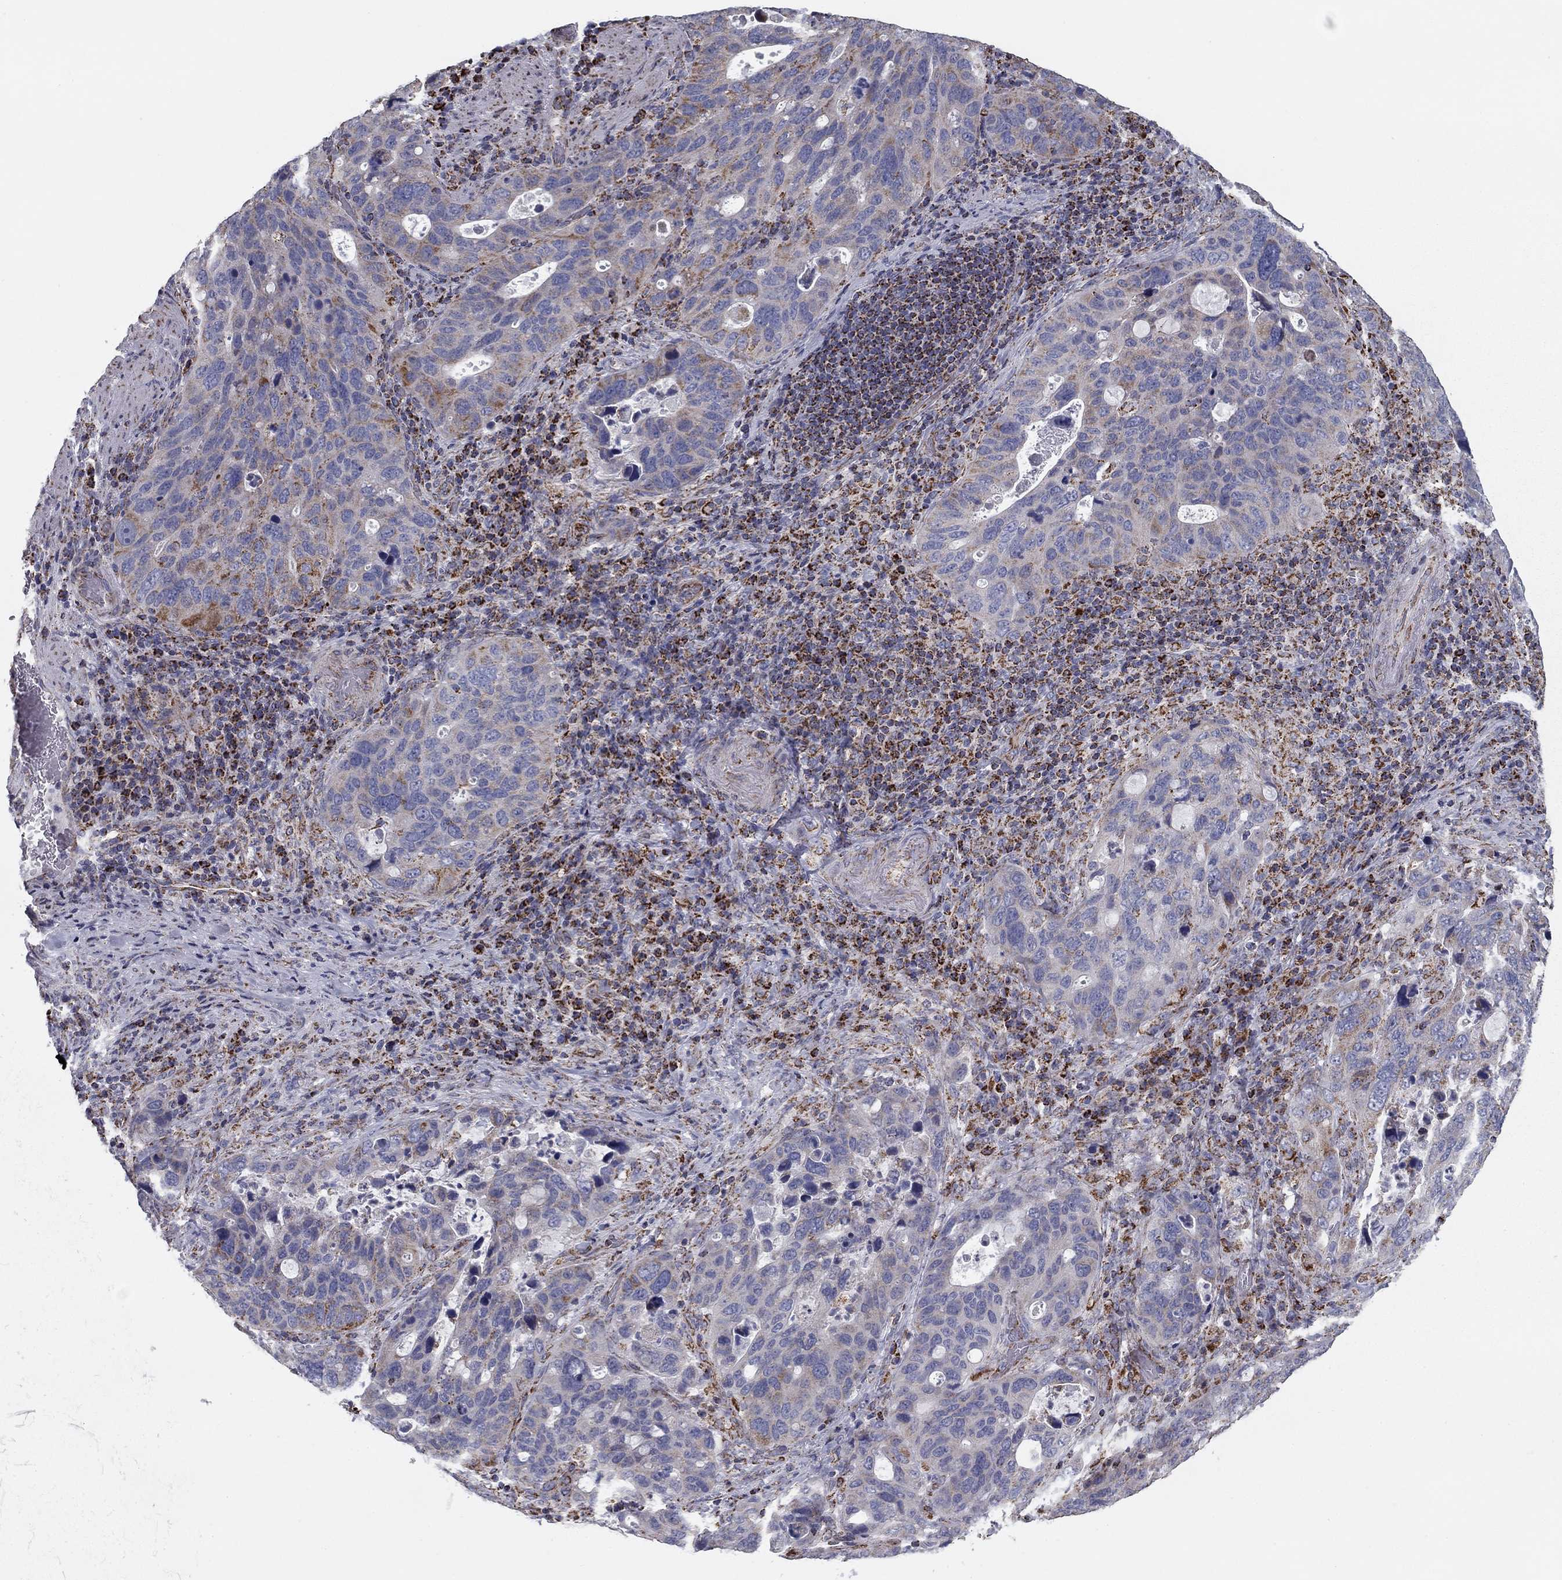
{"staining": {"intensity": "moderate", "quantity": "<25%", "location": "cytoplasmic/membranous"}, "tissue": "stomach cancer", "cell_type": "Tumor cells", "image_type": "cancer", "snomed": [{"axis": "morphology", "description": "Adenocarcinoma, NOS"}, {"axis": "topography", "description": "Stomach"}], "caption": "A brown stain highlights moderate cytoplasmic/membranous positivity of a protein in human stomach cancer tumor cells.", "gene": "NDUFV1", "patient": {"sex": "male", "age": 54}}